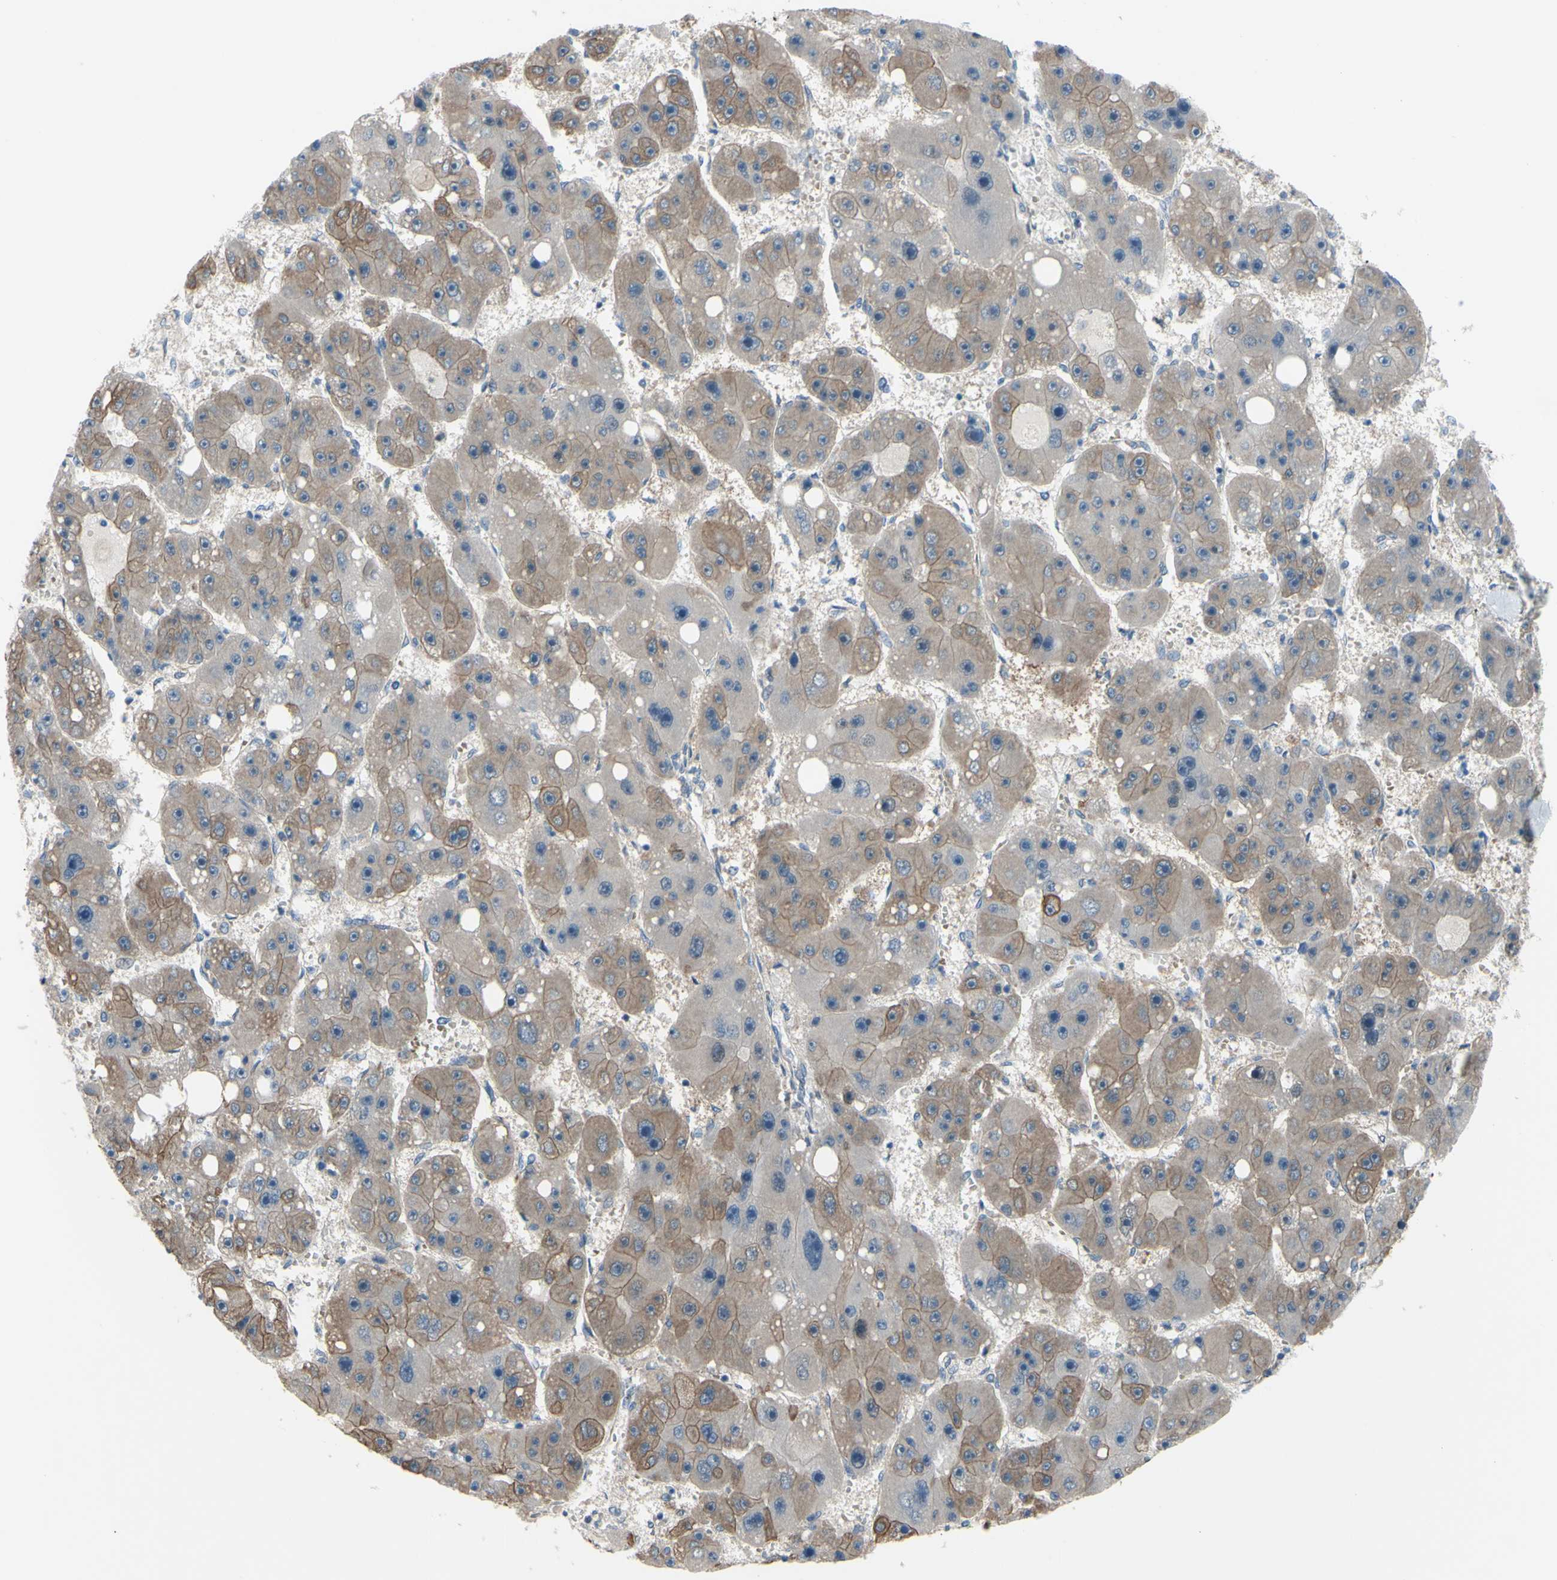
{"staining": {"intensity": "moderate", "quantity": "25%-75%", "location": "cytoplasmic/membranous"}, "tissue": "liver cancer", "cell_type": "Tumor cells", "image_type": "cancer", "snomed": [{"axis": "morphology", "description": "Carcinoma, Hepatocellular, NOS"}, {"axis": "topography", "description": "Liver"}], "caption": "Immunohistochemistry (IHC) staining of hepatocellular carcinoma (liver), which demonstrates medium levels of moderate cytoplasmic/membranous positivity in about 25%-75% of tumor cells indicating moderate cytoplasmic/membranous protein staining. The staining was performed using DAB (brown) for protein detection and nuclei were counterstained in hematoxylin (blue).", "gene": "GRAMD2B", "patient": {"sex": "female", "age": 61}}